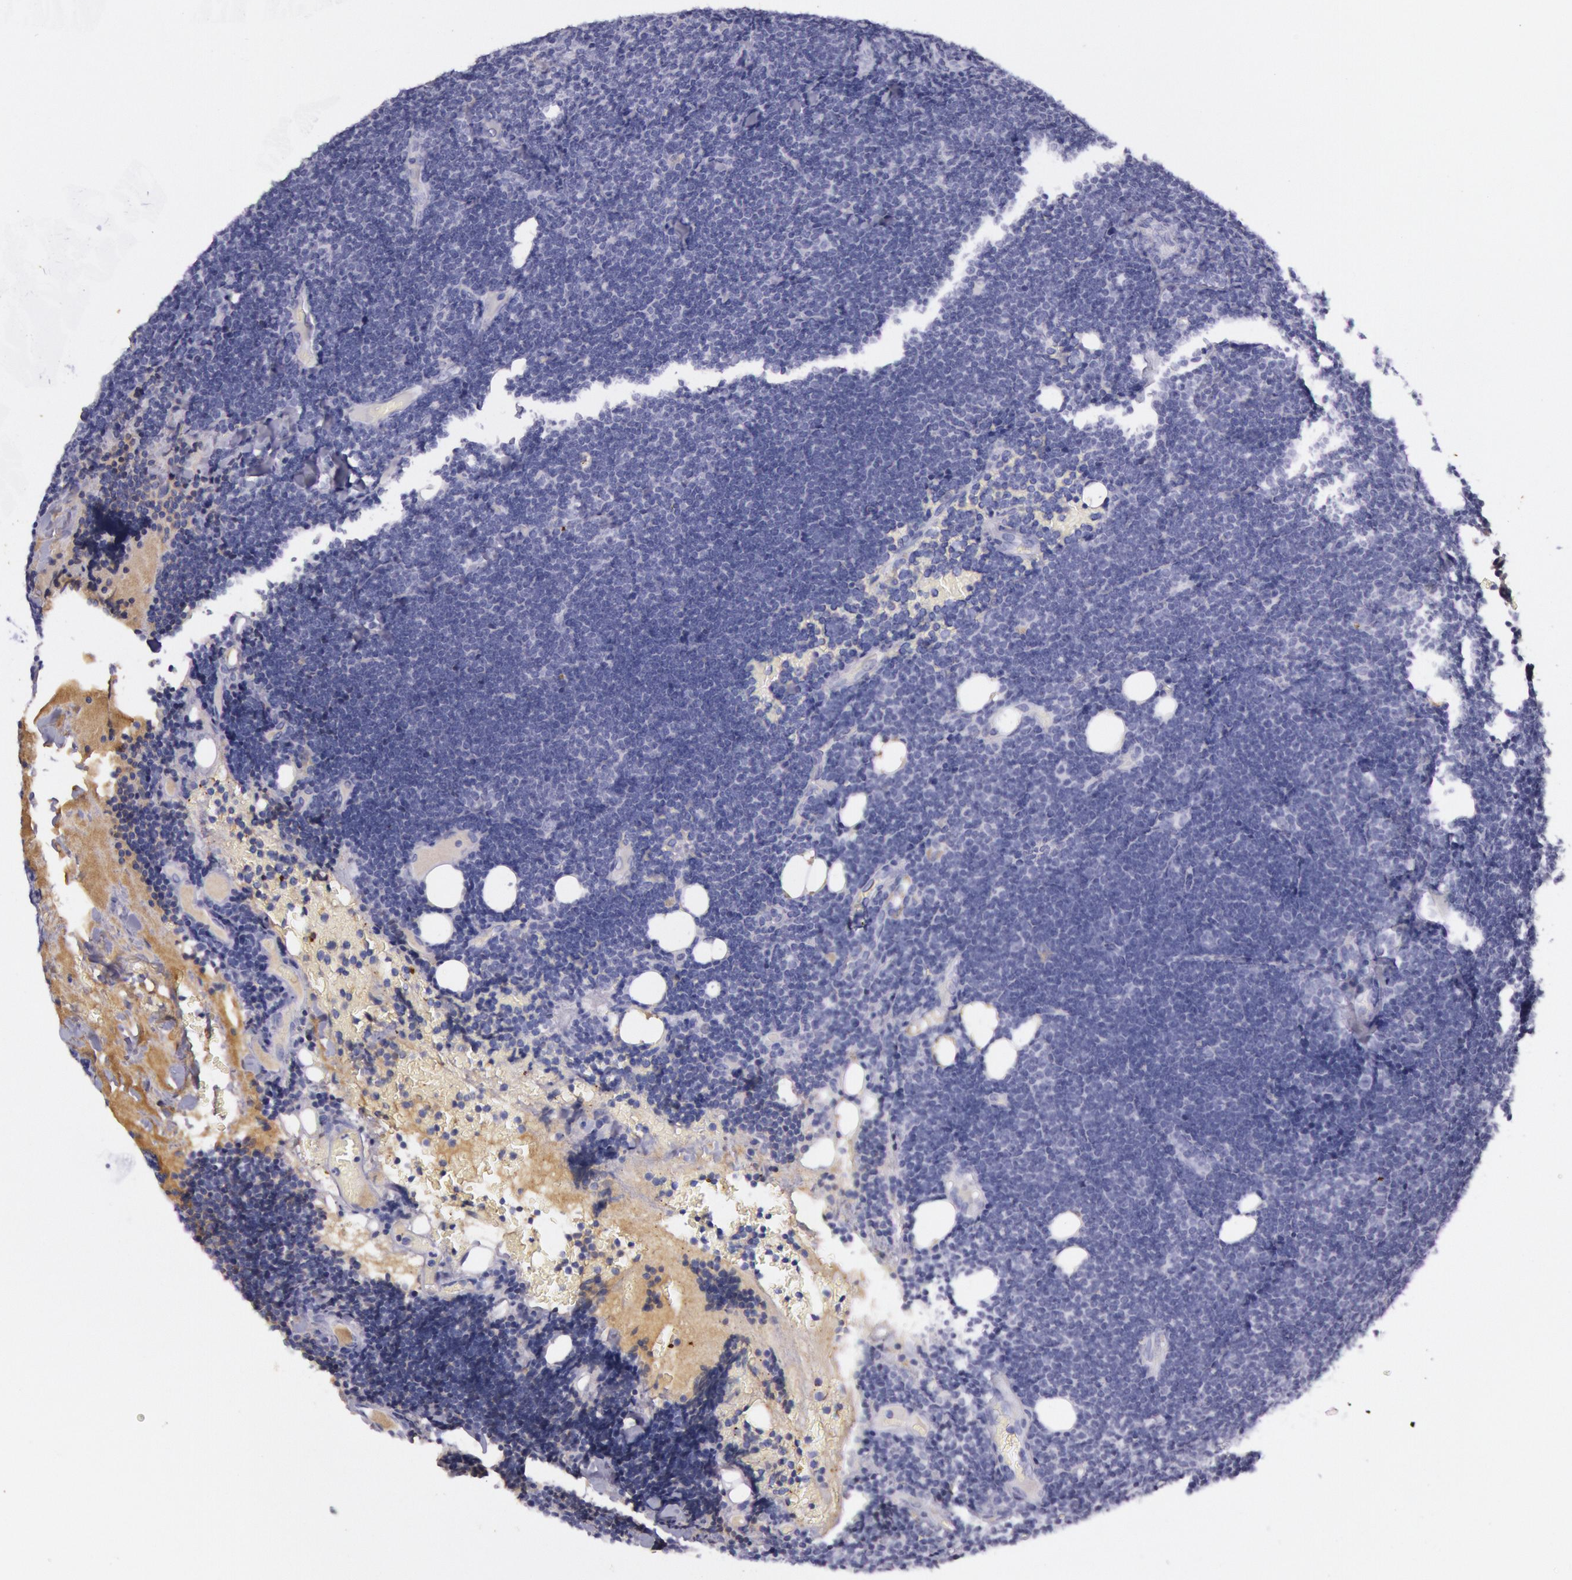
{"staining": {"intensity": "negative", "quantity": "none", "location": "none"}, "tissue": "lymphoma", "cell_type": "Tumor cells", "image_type": "cancer", "snomed": [{"axis": "morphology", "description": "Malignant lymphoma, non-Hodgkin's type, Low grade"}, {"axis": "topography", "description": "Lymph node"}], "caption": "This micrograph is of low-grade malignant lymphoma, non-Hodgkin's type stained with IHC to label a protein in brown with the nuclei are counter-stained blue. There is no expression in tumor cells.", "gene": "CKB", "patient": {"sex": "female", "age": 51}}